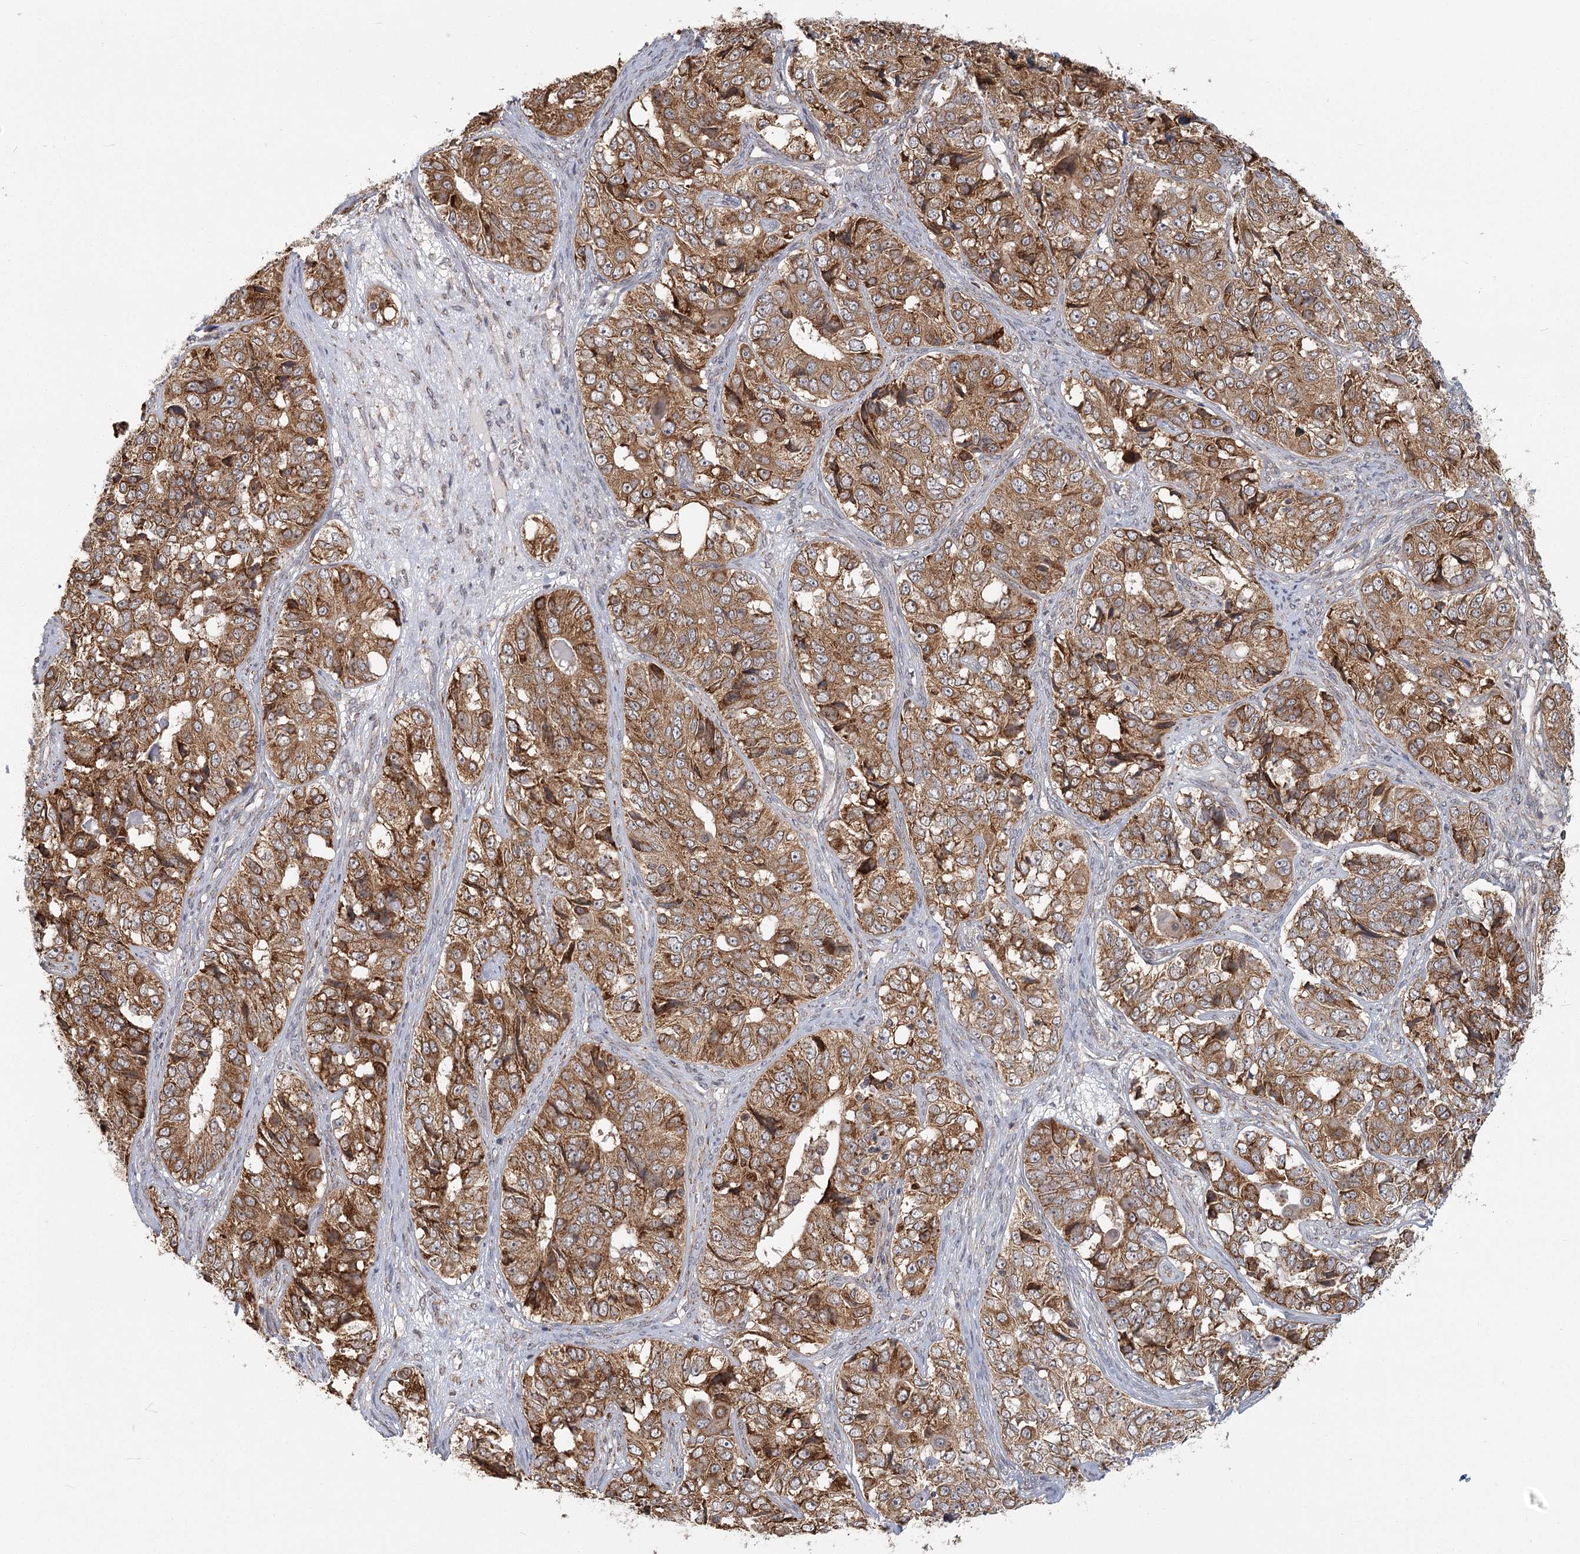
{"staining": {"intensity": "strong", "quantity": ">75%", "location": "cytoplasmic/membranous"}, "tissue": "ovarian cancer", "cell_type": "Tumor cells", "image_type": "cancer", "snomed": [{"axis": "morphology", "description": "Carcinoma, endometroid"}, {"axis": "topography", "description": "Ovary"}], "caption": "An IHC photomicrograph of neoplastic tissue is shown. Protein staining in brown labels strong cytoplasmic/membranous positivity in ovarian cancer within tumor cells. (DAB (3,3'-diaminobenzidine) IHC with brightfield microscopy, high magnification).", "gene": "LACTB", "patient": {"sex": "female", "age": 51}}